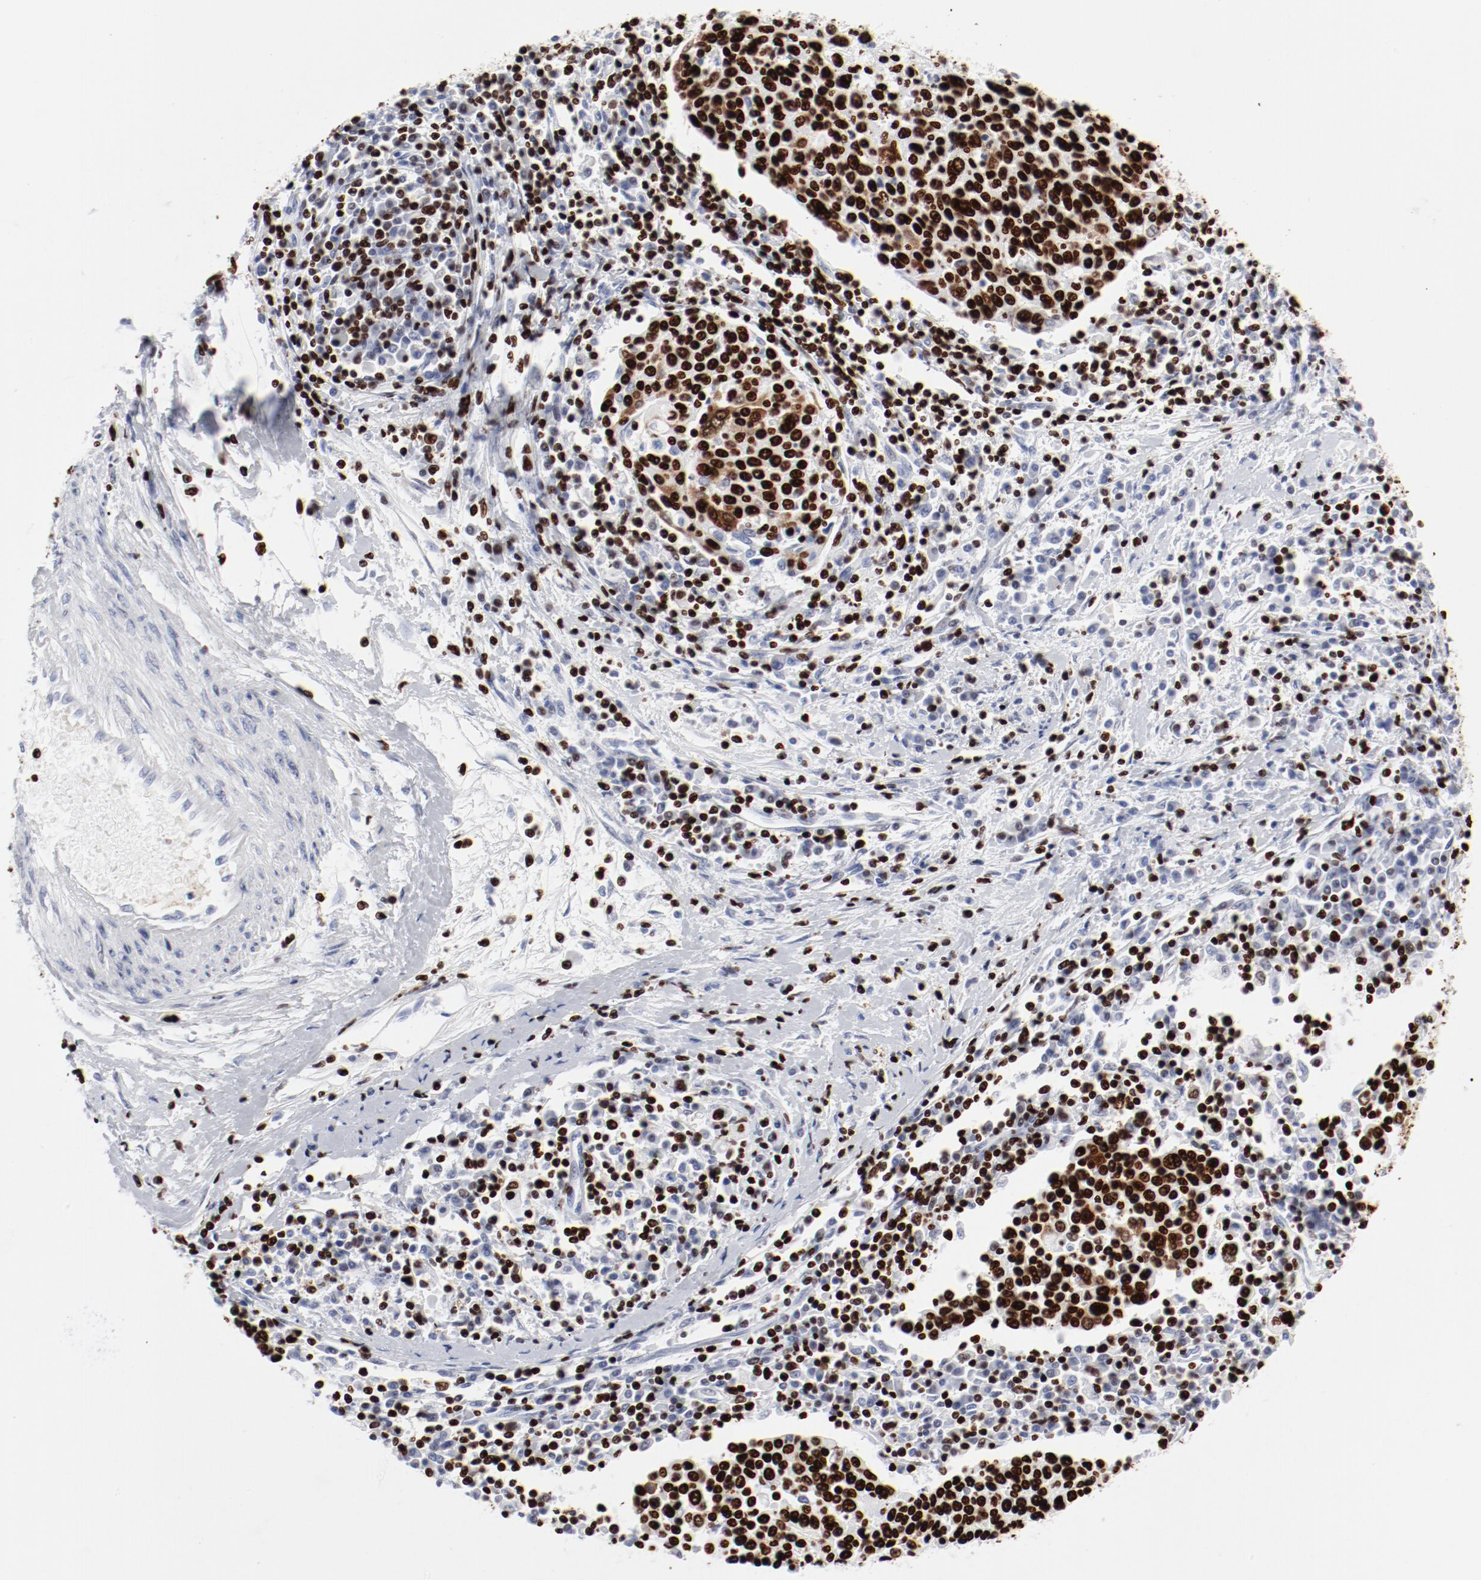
{"staining": {"intensity": "strong", "quantity": ">75%", "location": "nuclear"}, "tissue": "cervical cancer", "cell_type": "Tumor cells", "image_type": "cancer", "snomed": [{"axis": "morphology", "description": "Squamous cell carcinoma, NOS"}, {"axis": "topography", "description": "Cervix"}], "caption": "A photomicrograph showing strong nuclear positivity in about >75% of tumor cells in cervical squamous cell carcinoma, as visualized by brown immunohistochemical staining.", "gene": "SMARCC2", "patient": {"sex": "female", "age": 40}}